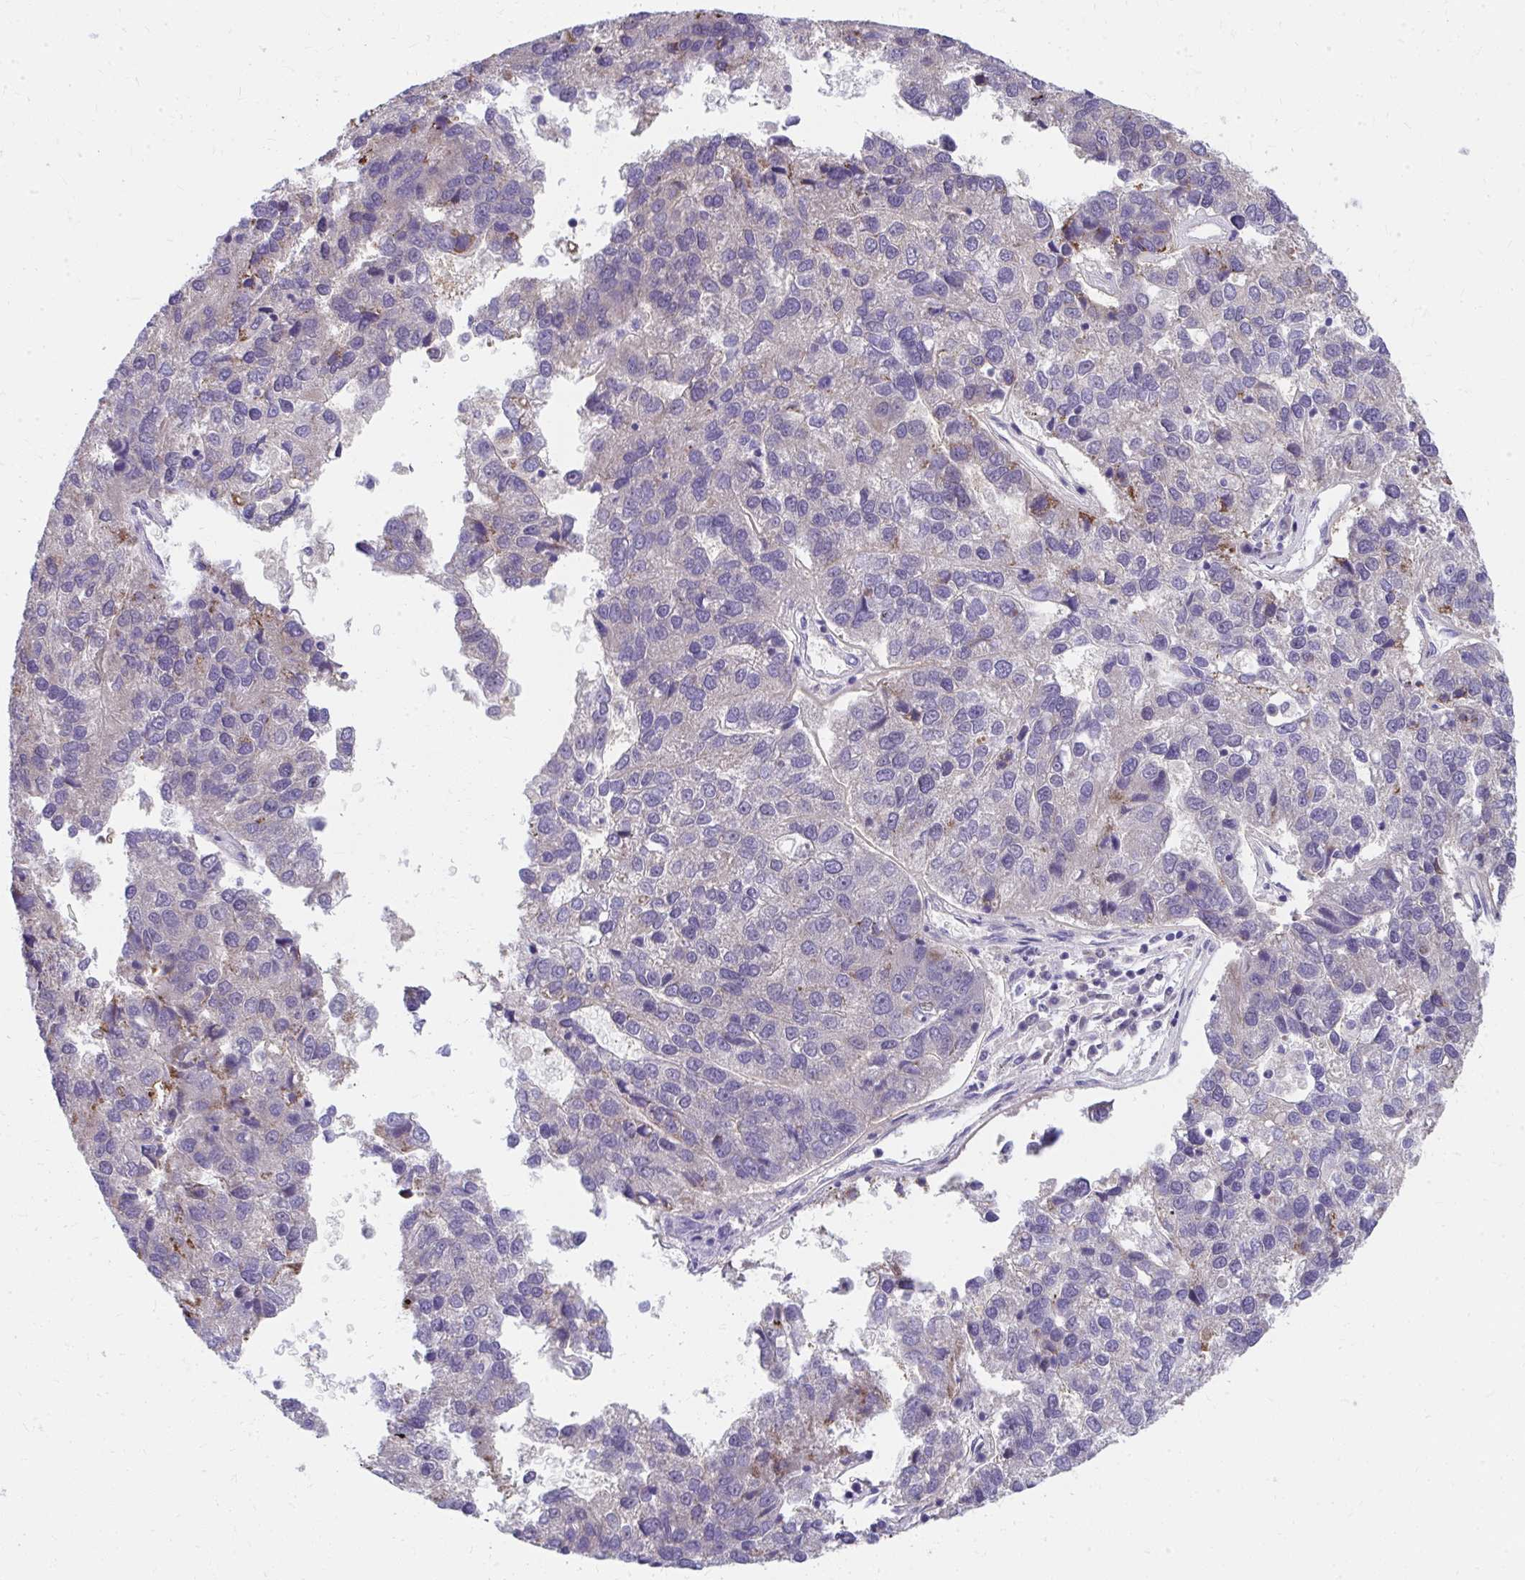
{"staining": {"intensity": "negative", "quantity": "none", "location": "none"}, "tissue": "pancreatic cancer", "cell_type": "Tumor cells", "image_type": "cancer", "snomed": [{"axis": "morphology", "description": "Adenocarcinoma, NOS"}, {"axis": "topography", "description": "Pancreas"}], "caption": "Photomicrograph shows no protein staining in tumor cells of adenocarcinoma (pancreatic) tissue. (DAB immunohistochemistry (IHC), high magnification).", "gene": "IL37", "patient": {"sex": "female", "age": 61}}